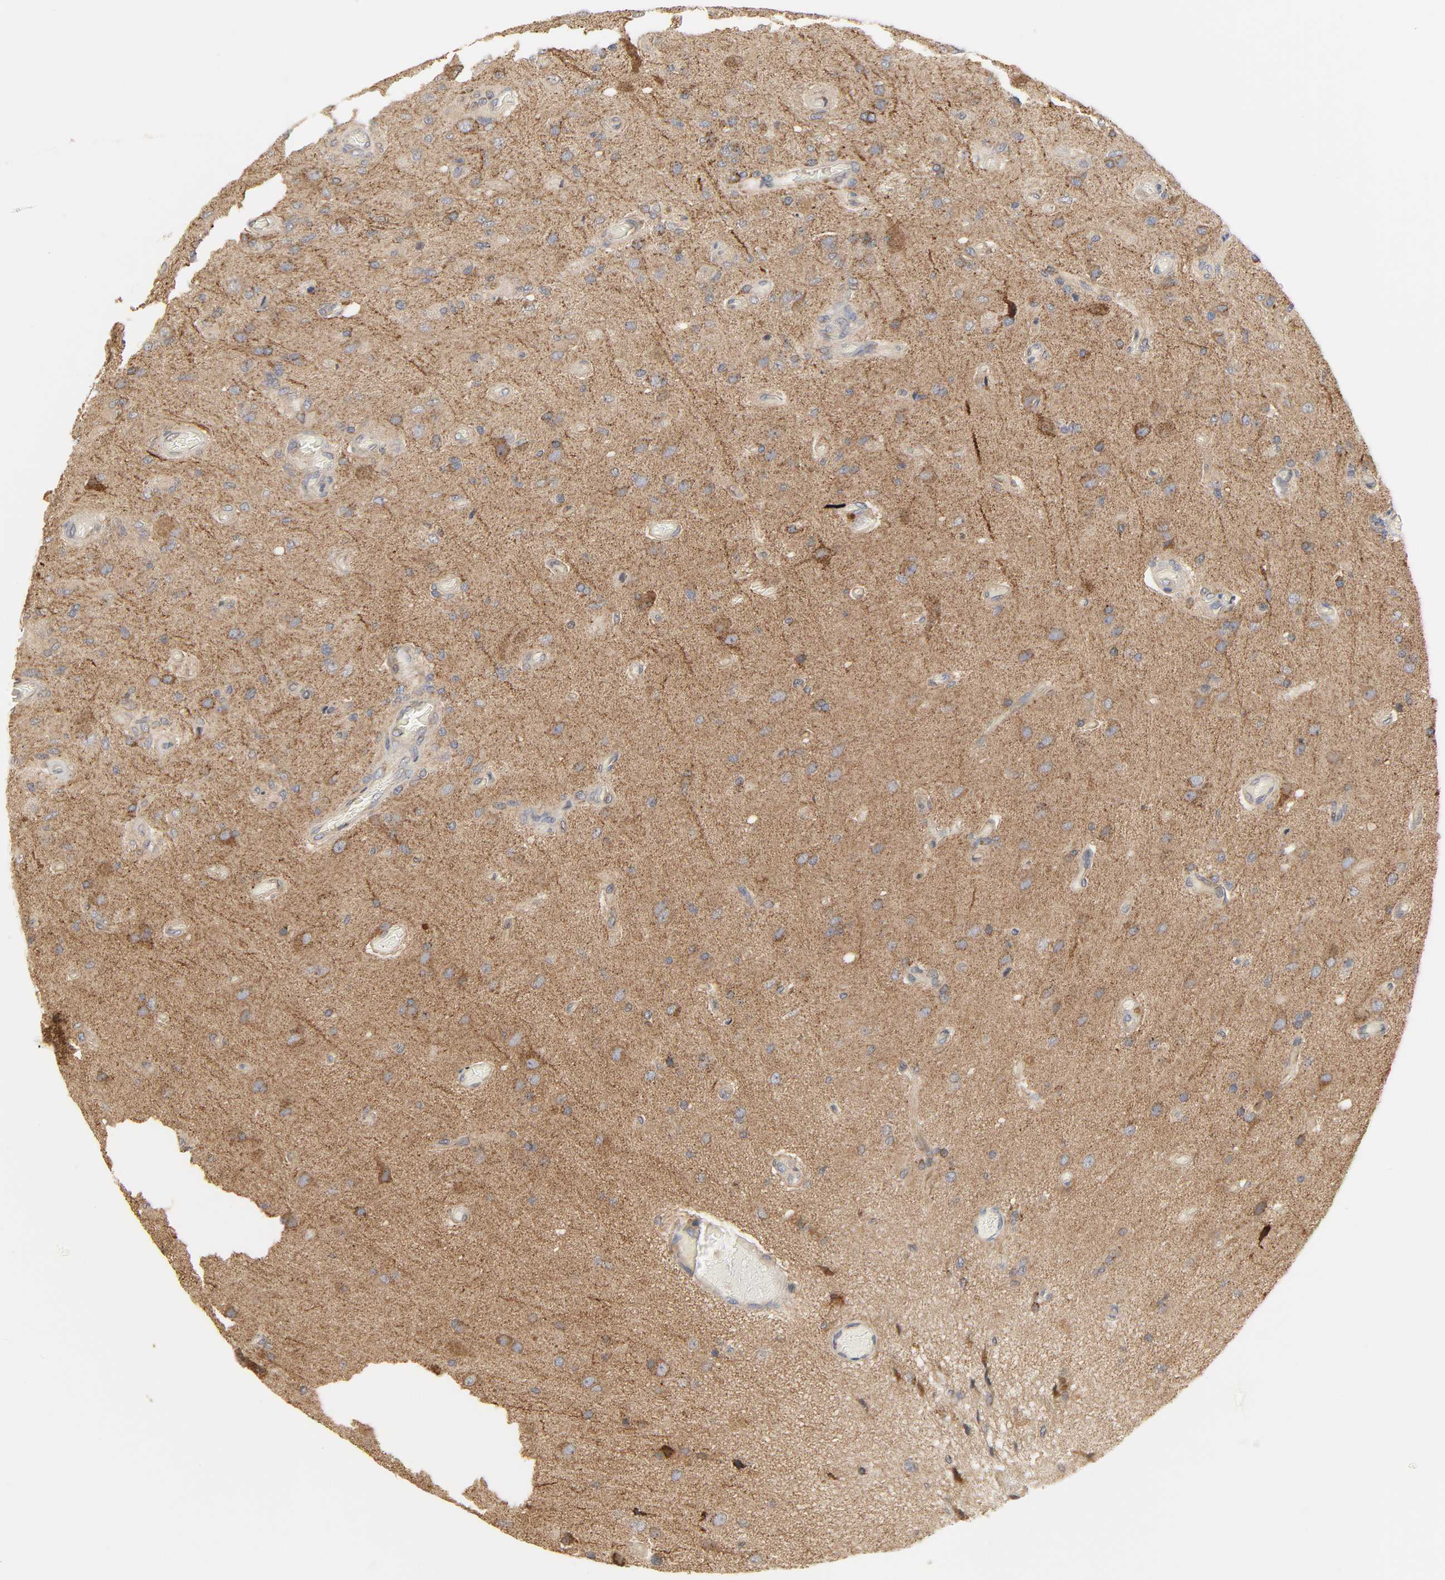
{"staining": {"intensity": "weak", "quantity": ">75%", "location": "cytoplasmic/membranous"}, "tissue": "glioma", "cell_type": "Tumor cells", "image_type": "cancer", "snomed": [{"axis": "morphology", "description": "Normal tissue, NOS"}, {"axis": "morphology", "description": "Glioma, malignant, High grade"}, {"axis": "topography", "description": "Cerebral cortex"}], "caption": "Protein expression analysis of human glioma reveals weak cytoplasmic/membranous staining in about >75% of tumor cells. The staining is performed using DAB brown chromogen to label protein expression. The nuclei are counter-stained blue using hematoxylin.", "gene": "CLEC4E", "patient": {"sex": "male", "age": 77}}